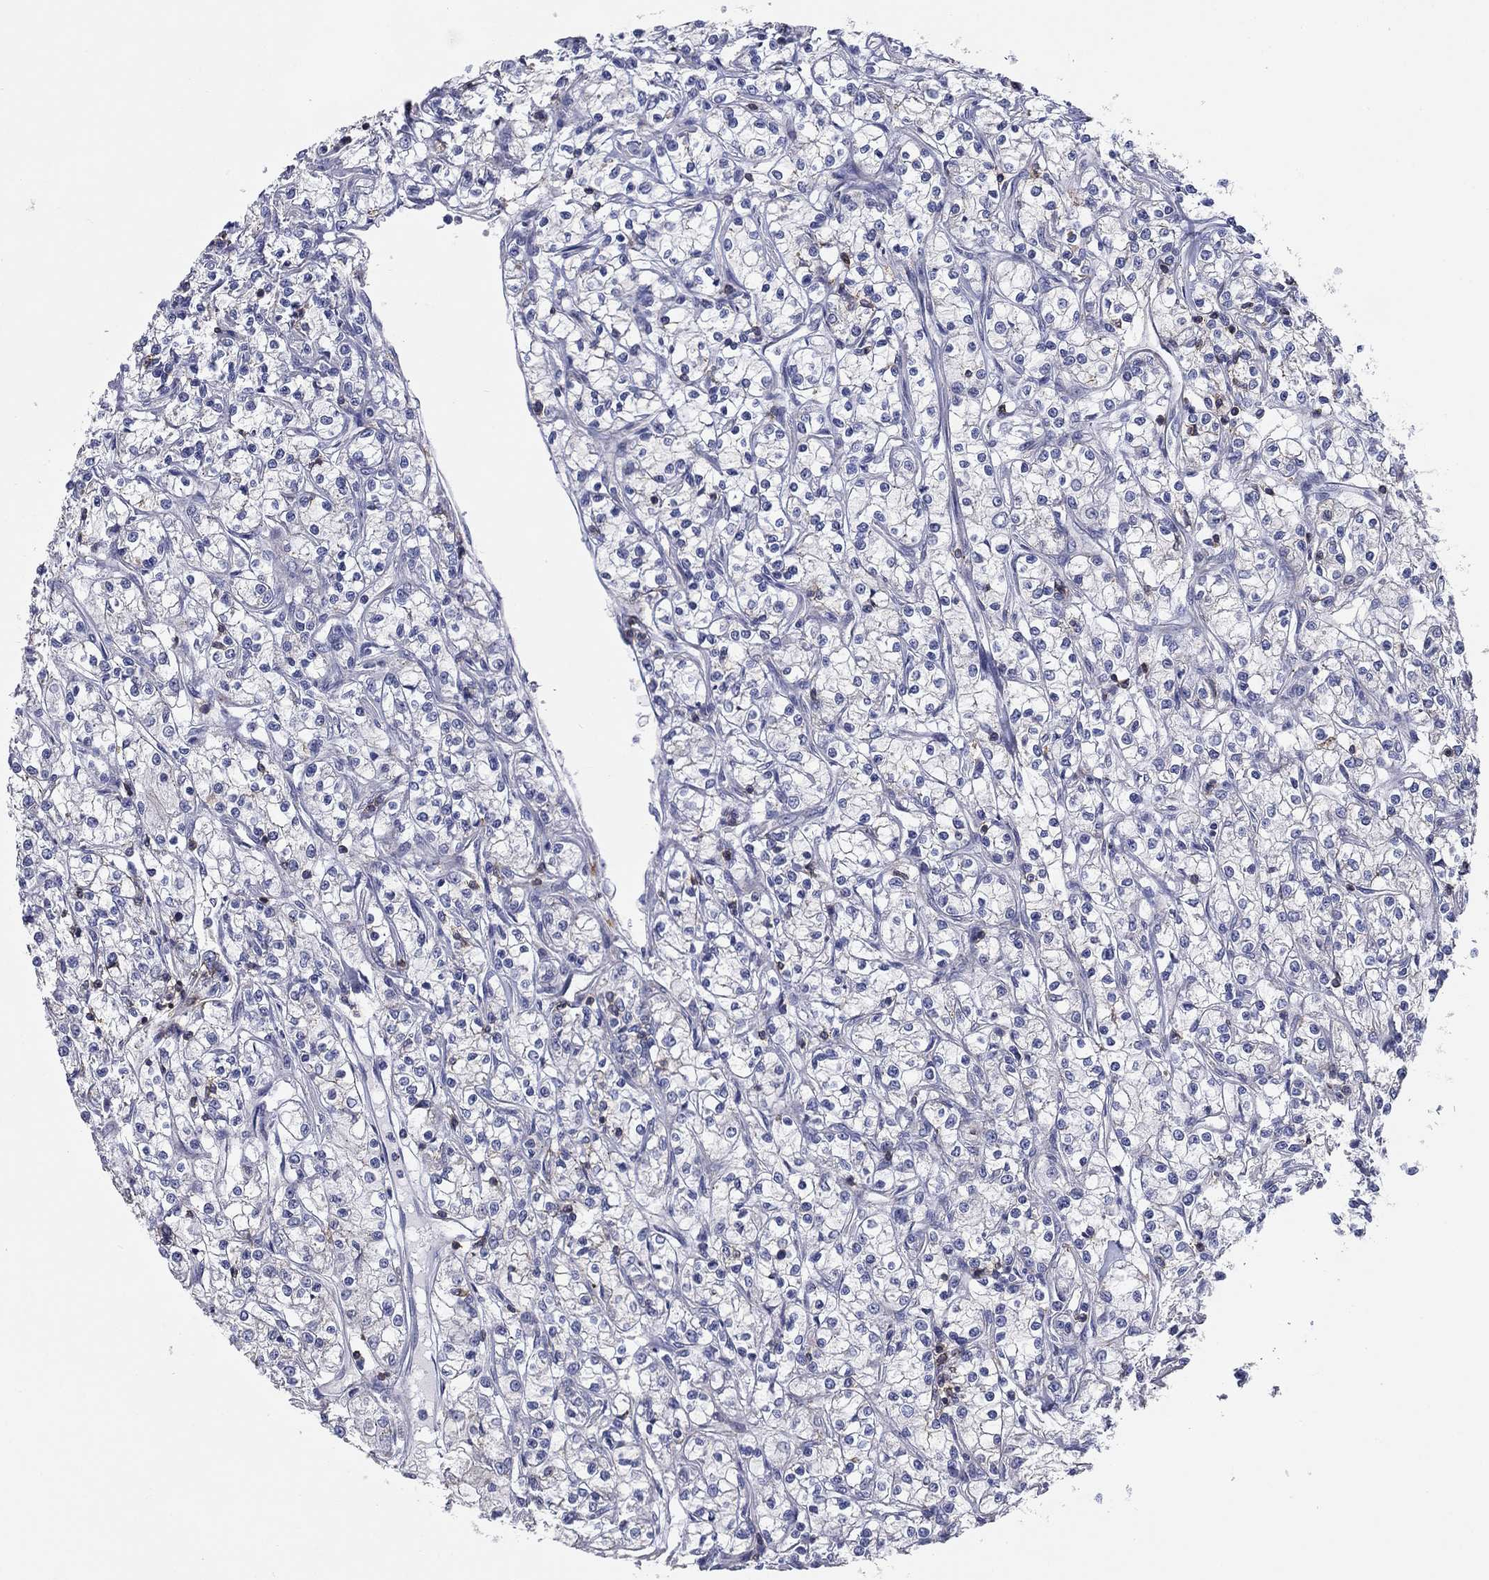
{"staining": {"intensity": "negative", "quantity": "none", "location": "none"}, "tissue": "renal cancer", "cell_type": "Tumor cells", "image_type": "cancer", "snomed": [{"axis": "morphology", "description": "Adenocarcinoma, NOS"}, {"axis": "topography", "description": "Kidney"}], "caption": "IHC of renal adenocarcinoma exhibits no expression in tumor cells.", "gene": "SIT1", "patient": {"sex": "female", "age": 59}}